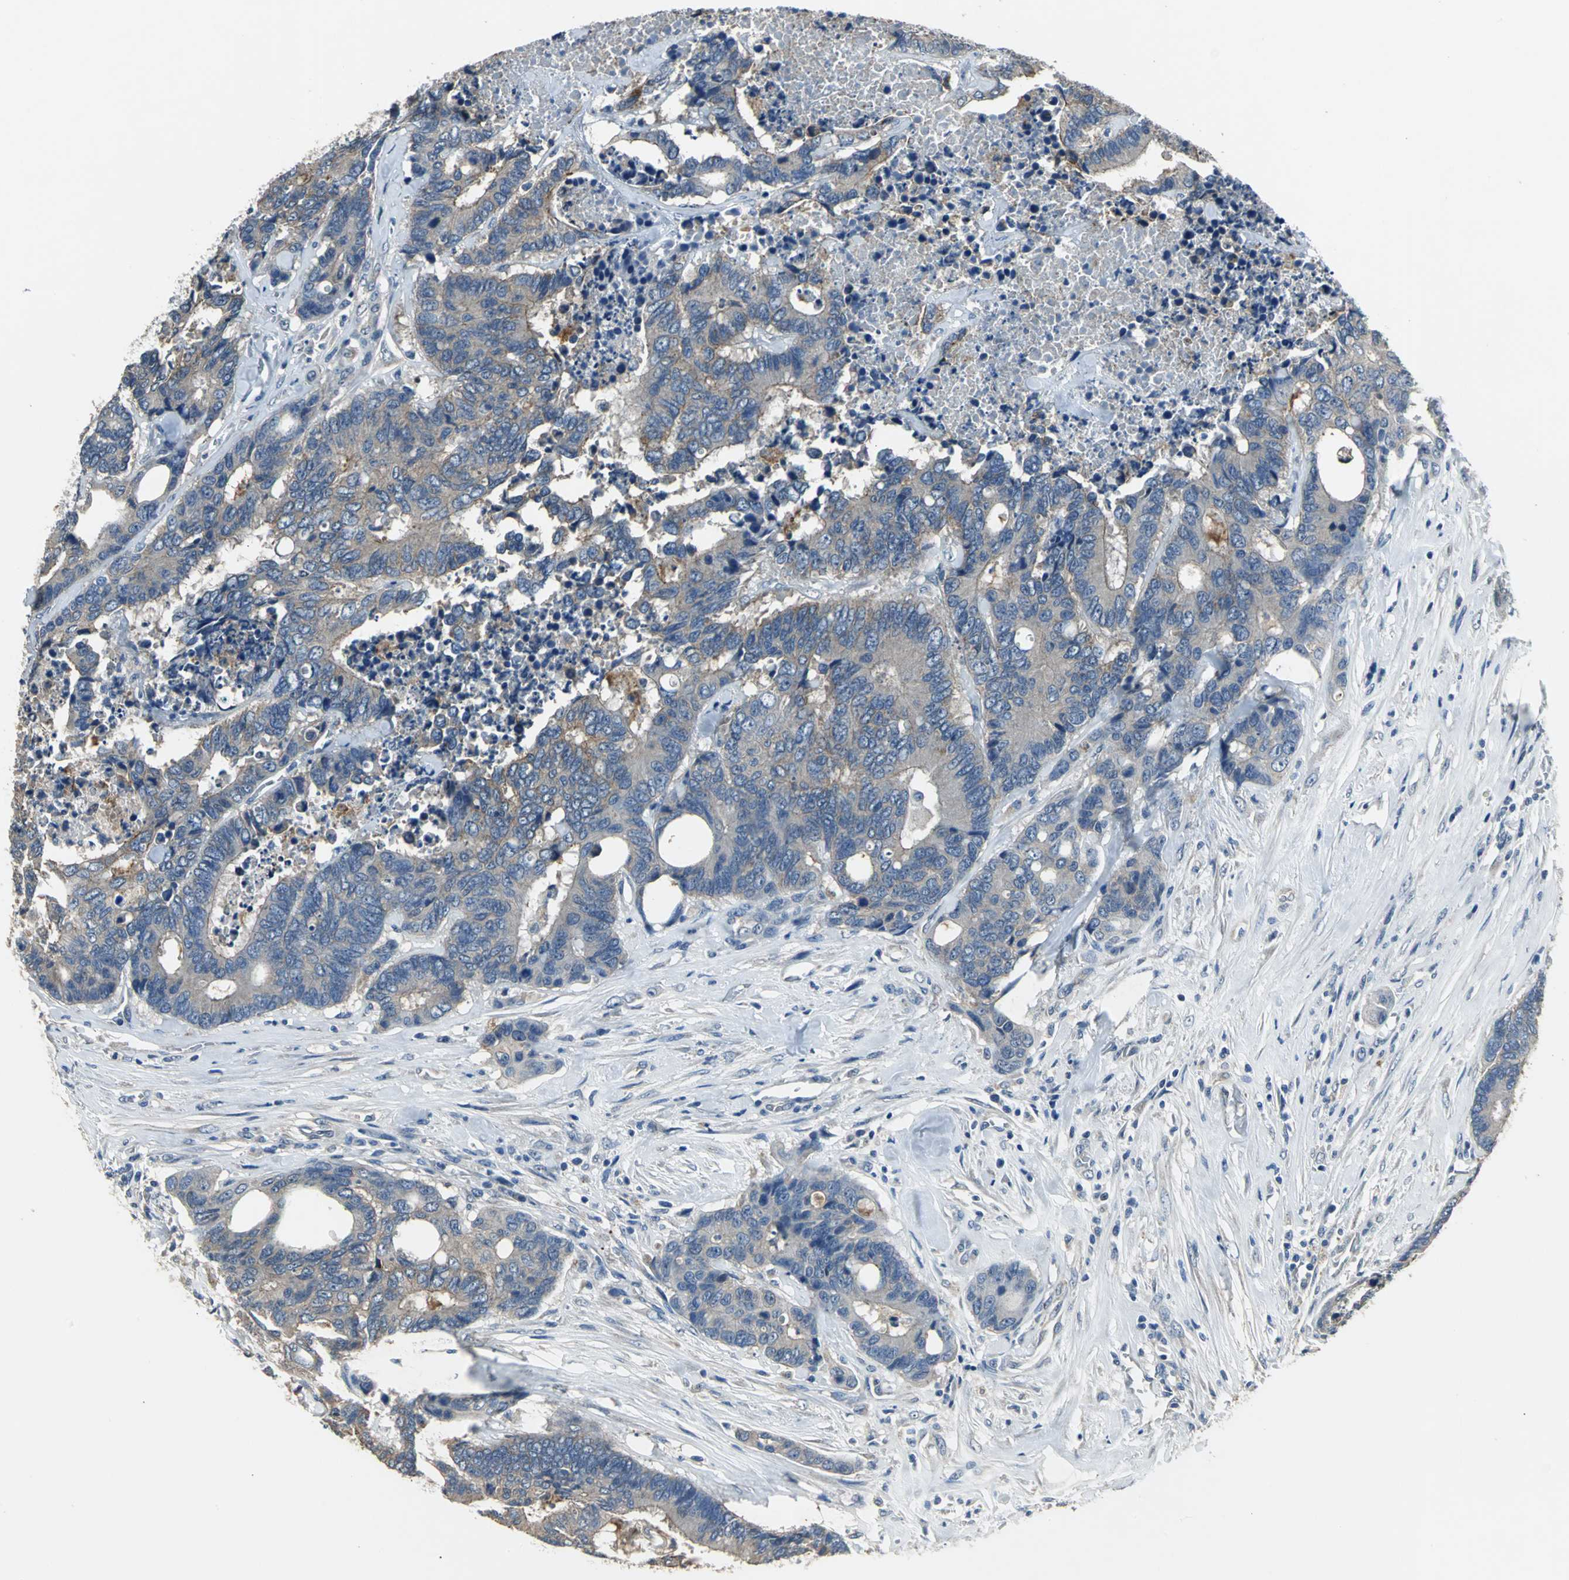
{"staining": {"intensity": "weak", "quantity": ">75%", "location": "cytoplasmic/membranous"}, "tissue": "colorectal cancer", "cell_type": "Tumor cells", "image_type": "cancer", "snomed": [{"axis": "morphology", "description": "Adenocarcinoma, NOS"}, {"axis": "topography", "description": "Rectum"}], "caption": "Colorectal cancer tissue shows weak cytoplasmic/membranous positivity in about >75% of tumor cells", "gene": "OCLN", "patient": {"sex": "male", "age": 55}}